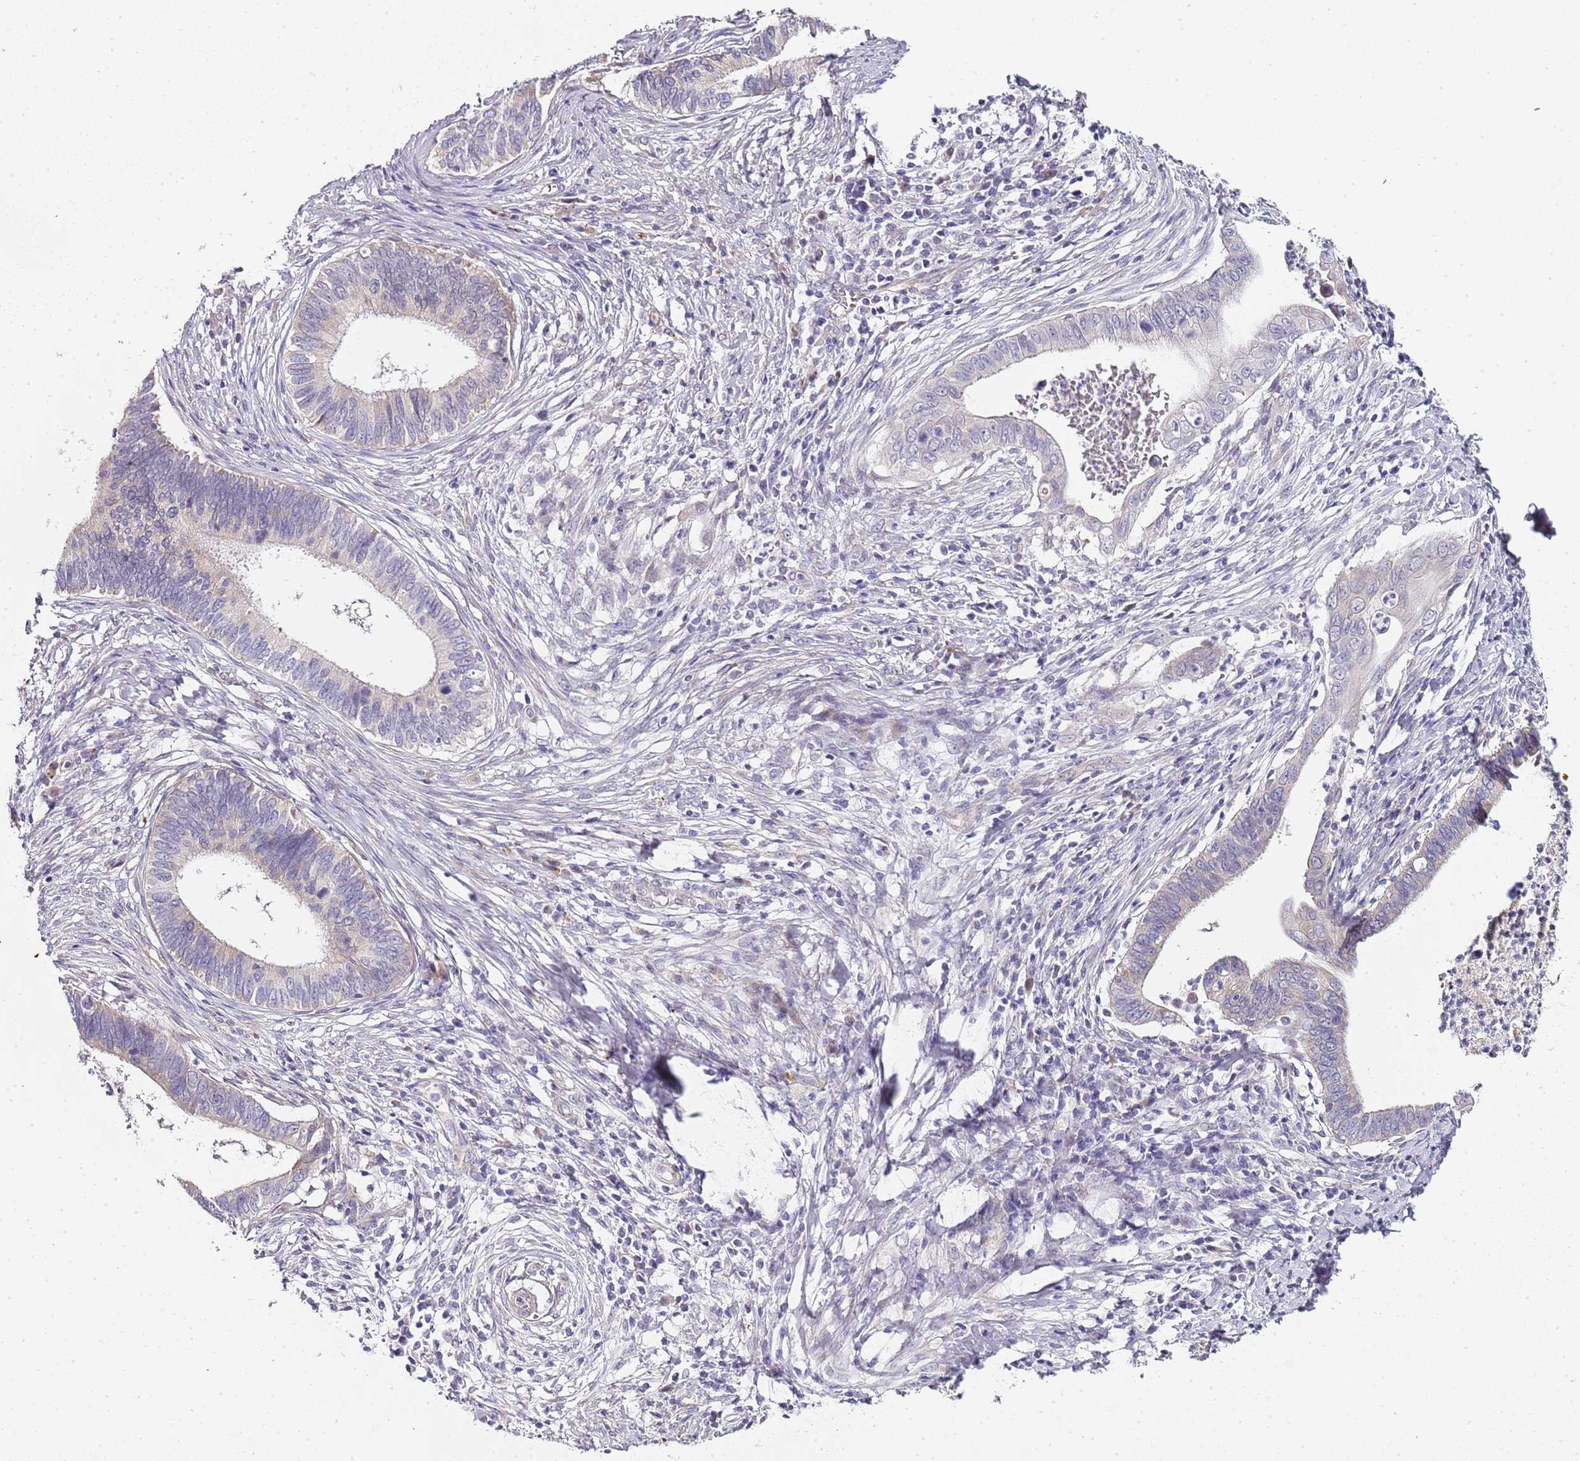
{"staining": {"intensity": "negative", "quantity": "none", "location": "none"}, "tissue": "cervical cancer", "cell_type": "Tumor cells", "image_type": "cancer", "snomed": [{"axis": "morphology", "description": "Adenocarcinoma, NOS"}, {"axis": "topography", "description": "Cervix"}], "caption": "Image shows no protein staining in tumor cells of cervical cancer (adenocarcinoma) tissue.", "gene": "TBC1D9", "patient": {"sex": "female", "age": 42}}